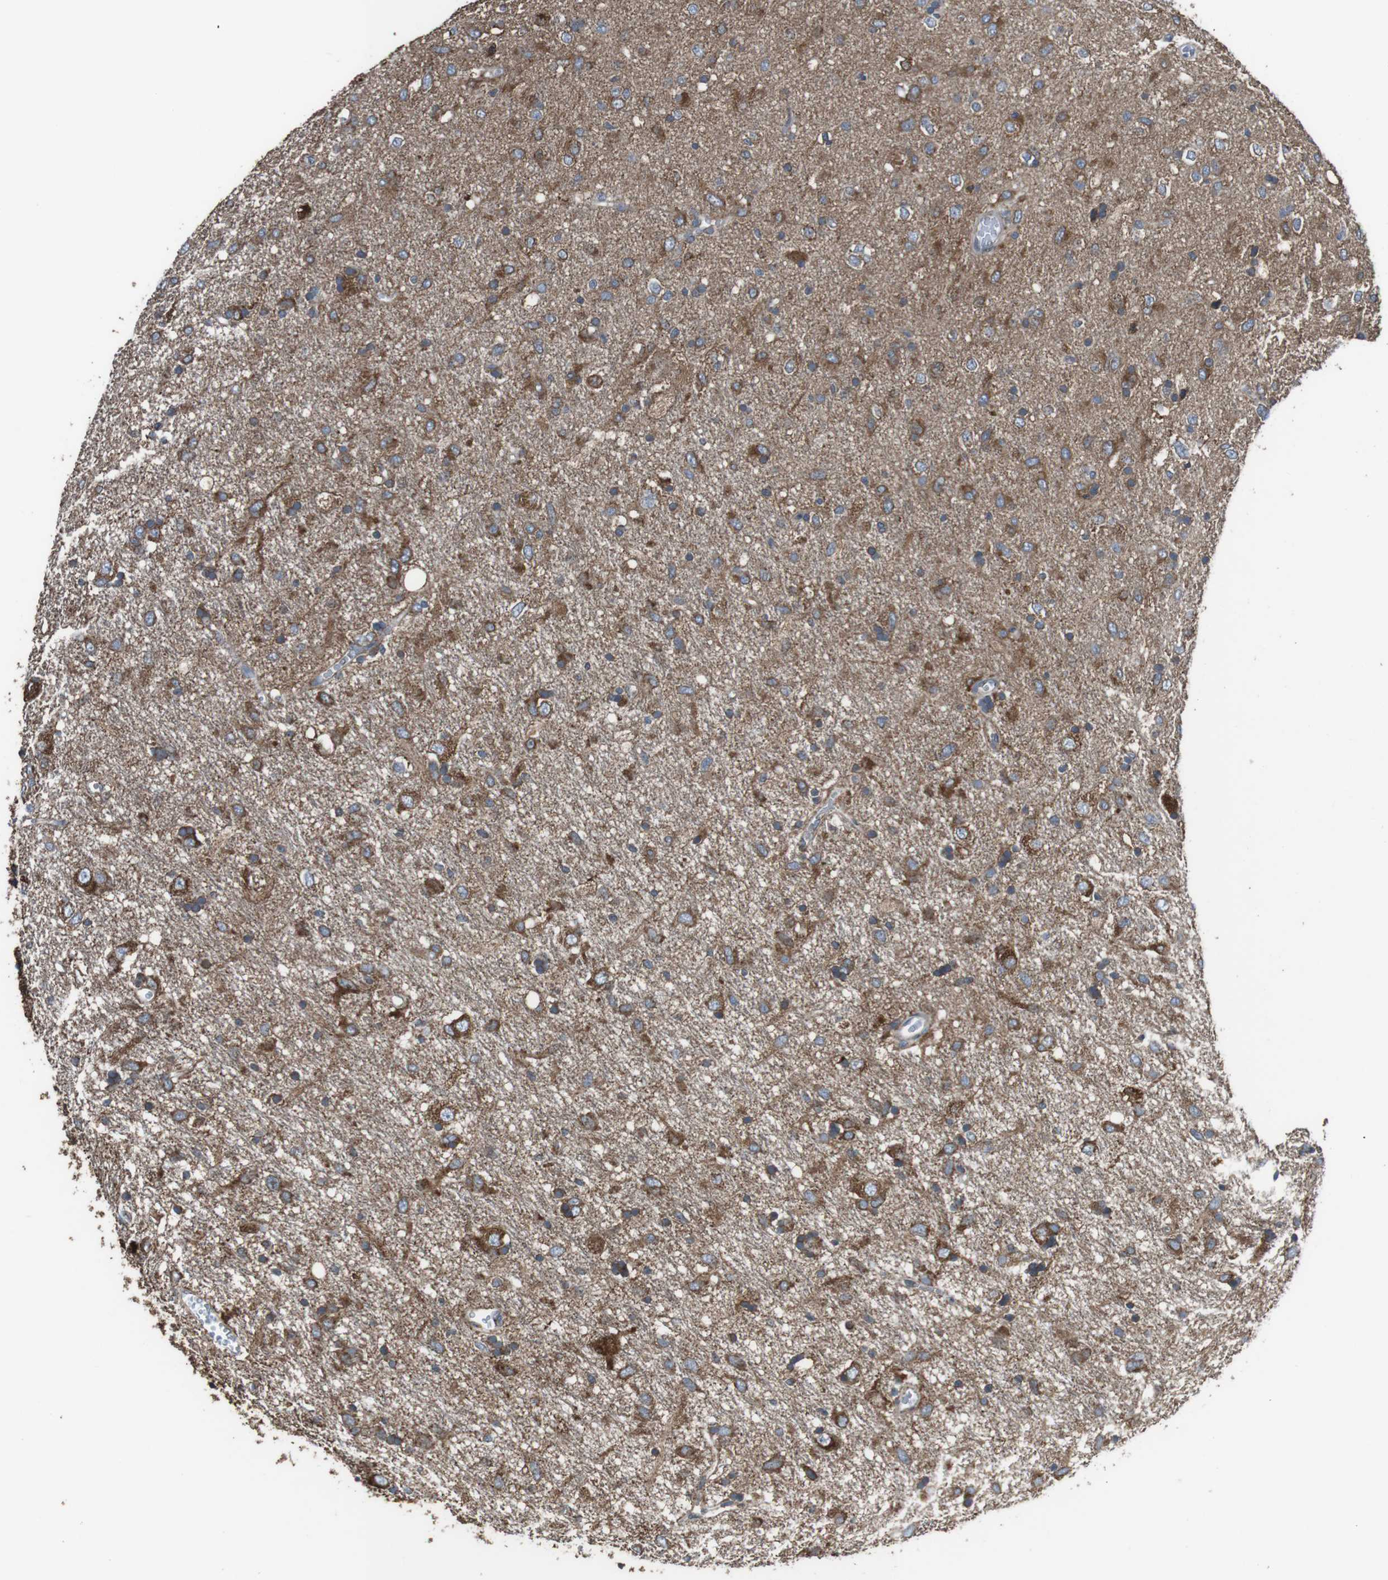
{"staining": {"intensity": "moderate", "quantity": ">75%", "location": "cytoplasmic/membranous"}, "tissue": "glioma", "cell_type": "Tumor cells", "image_type": "cancer", "snomed": [{"axis": "morphology", "description": "Glioma, malignant, Low grade"}, {"axis": "topography", "description": "Brain"}], "caption": "A brown stain highlights moderate cytoplasmic/membranous expression of a protein in glioma tumor cells.", "gene": "CISD2", "patient": {"sex": "male", "age": 77}}